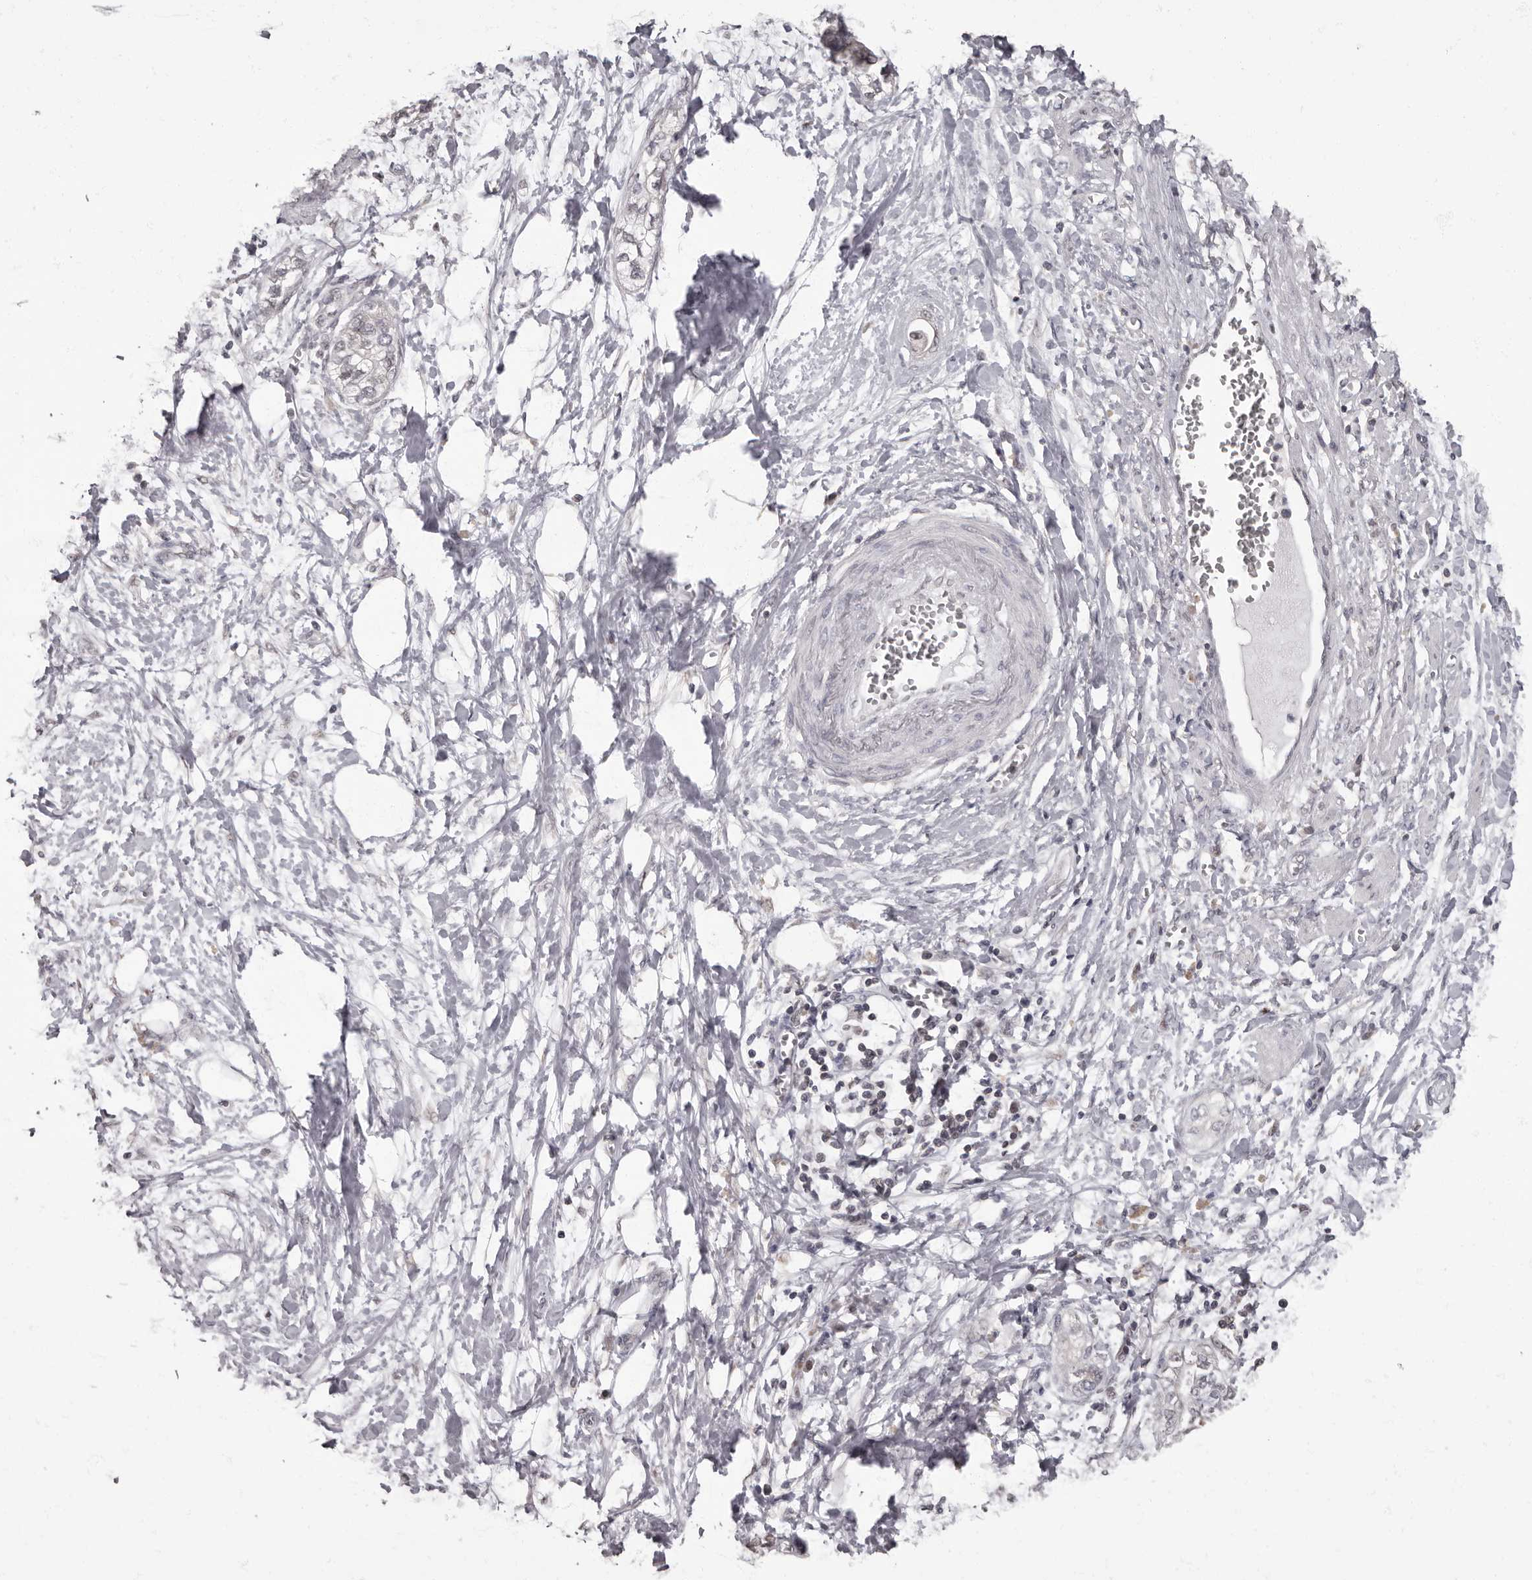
{"staining": {"intensity": "negative", "quantity": "none", "location": "none"}, "tissue": "pancreatic cancer", "cell_type": "Tumor cells", "image_type": "cancer", "snomed": [{"axis": "morphology", "description": "Adenocarcinoma, NOS"}, {"axis": "topography", "description": "Pancreas"}], "caption": "This histopathology image is of pancreatic cancer (adenocarcinoma) stained with immunohistochemistry to label a protein in brown with the nuclei are counter-stained blue. There is no positivity in tumor cells.", "gene": "C1orf50", "patient": {"sex": "male", "age": 68}}